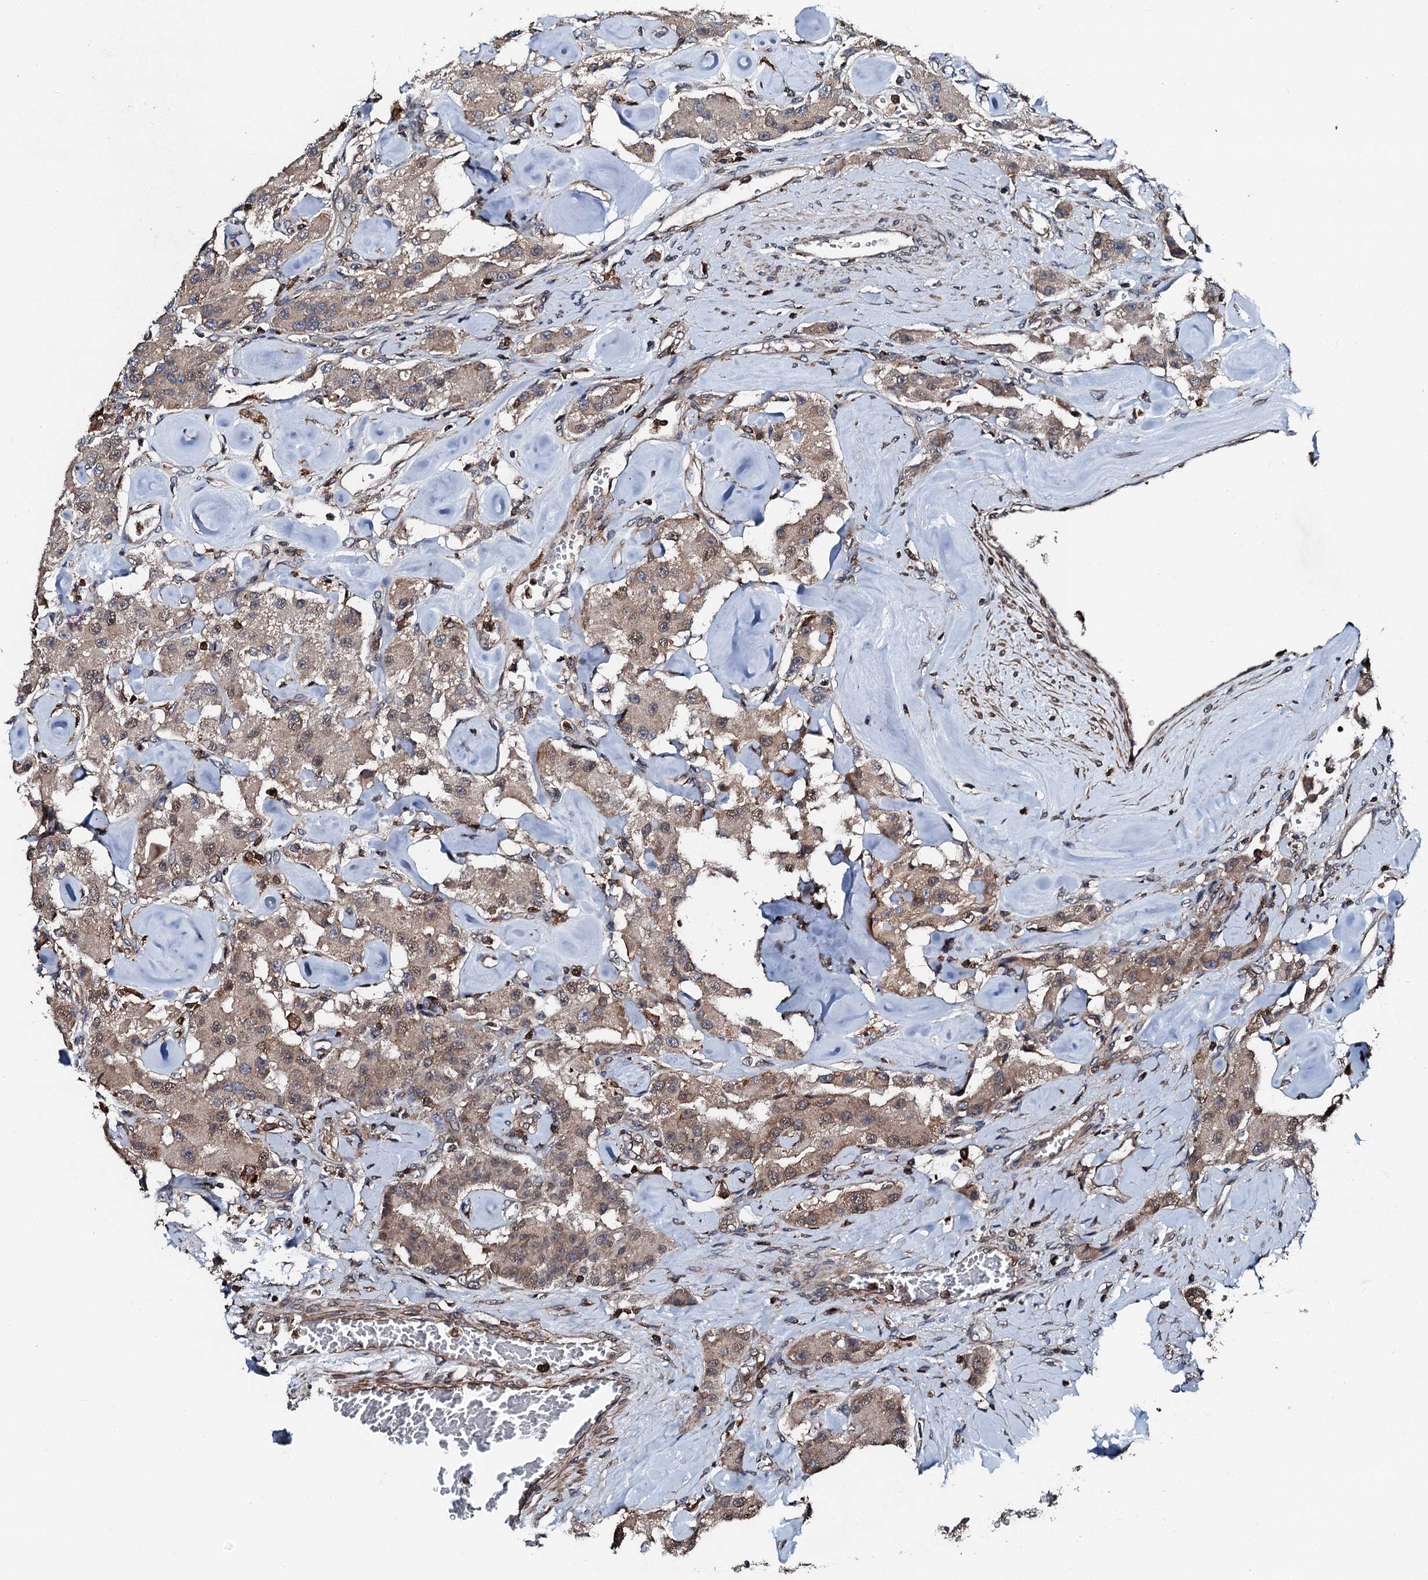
{"staining": {"intensity": "weak", "quantity": ">75%", "location": "cytoplasmic/membranous"}, "tissue": "carcinoid", "cell_type": "Tumor cells", "image_type": "cancer", "snomed": [{"axis": "morphology", "description": "Carcinoid, malignant, NOS"}, {"axis": "topography", "description": "Pancreas"}], "caption": "Weak cytoplasmic/membranous positivity is seen in approximately >75% of tumor cells in carcinoid.", "gene": "EDC4", "patient": {"sex": "male", "age": 41}}